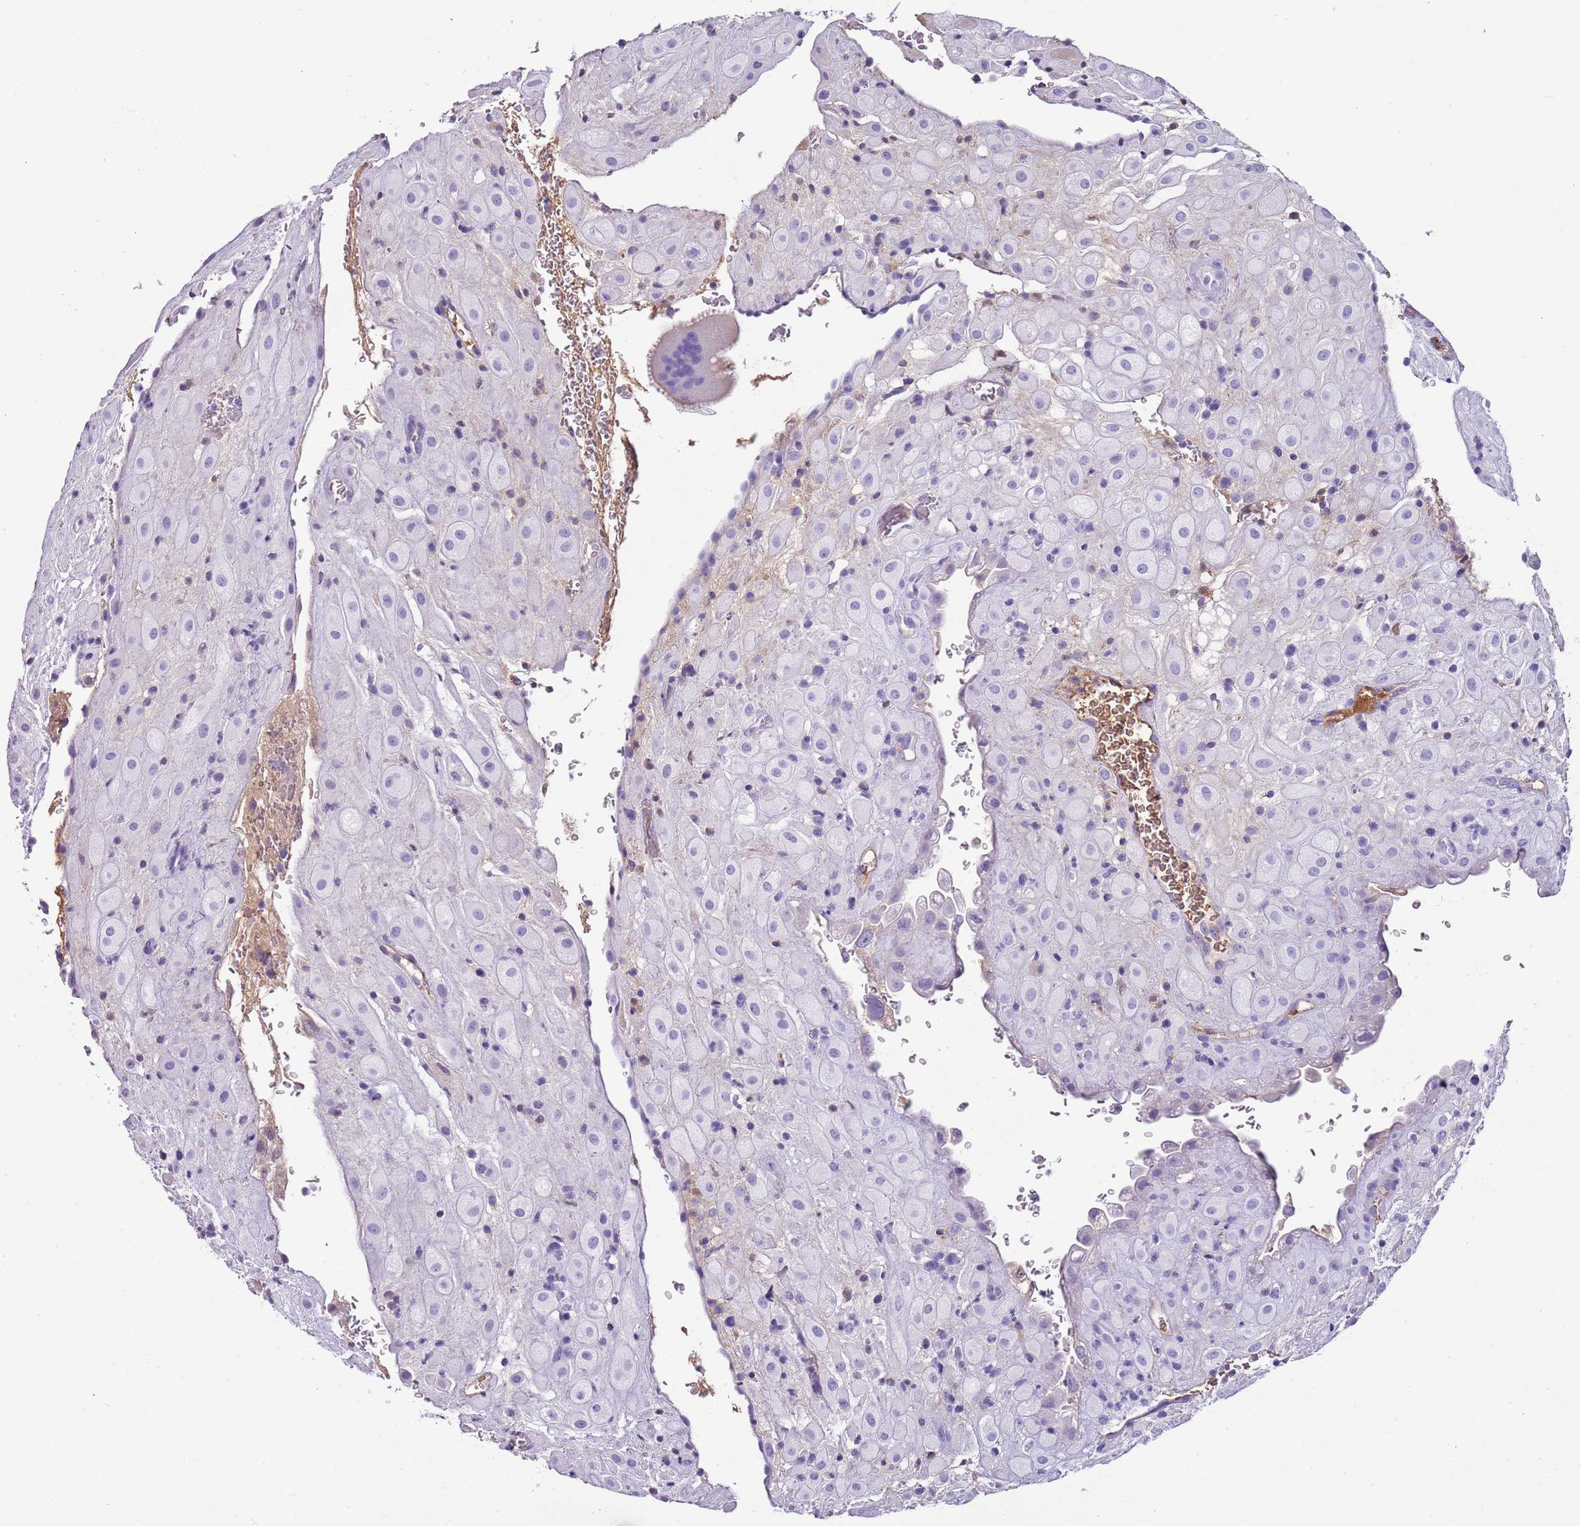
{"staining": {"intensity": "negative", "quantity": "none", "location": "none"}, "tissue": "placenta", "cell_type": "Decidual cells", "image_type": "normal", "snomed": [{"axis": "morphology", "description": "Normal tissue, NOS"}, {"axis": "topography", "description": "Placenta"}], "caption": "IHC histopathology image of unremarkable placenta: placenta stained with DAB (3,3'-diaminobenzidine) exhibits no significant protein expression in decidual cells. (DAB (3,3'-diaminobenzidine) immunohistochemistry, high magnification).", "gene": "IGKV3", "patient": {"sex": "female", "age": 35}}